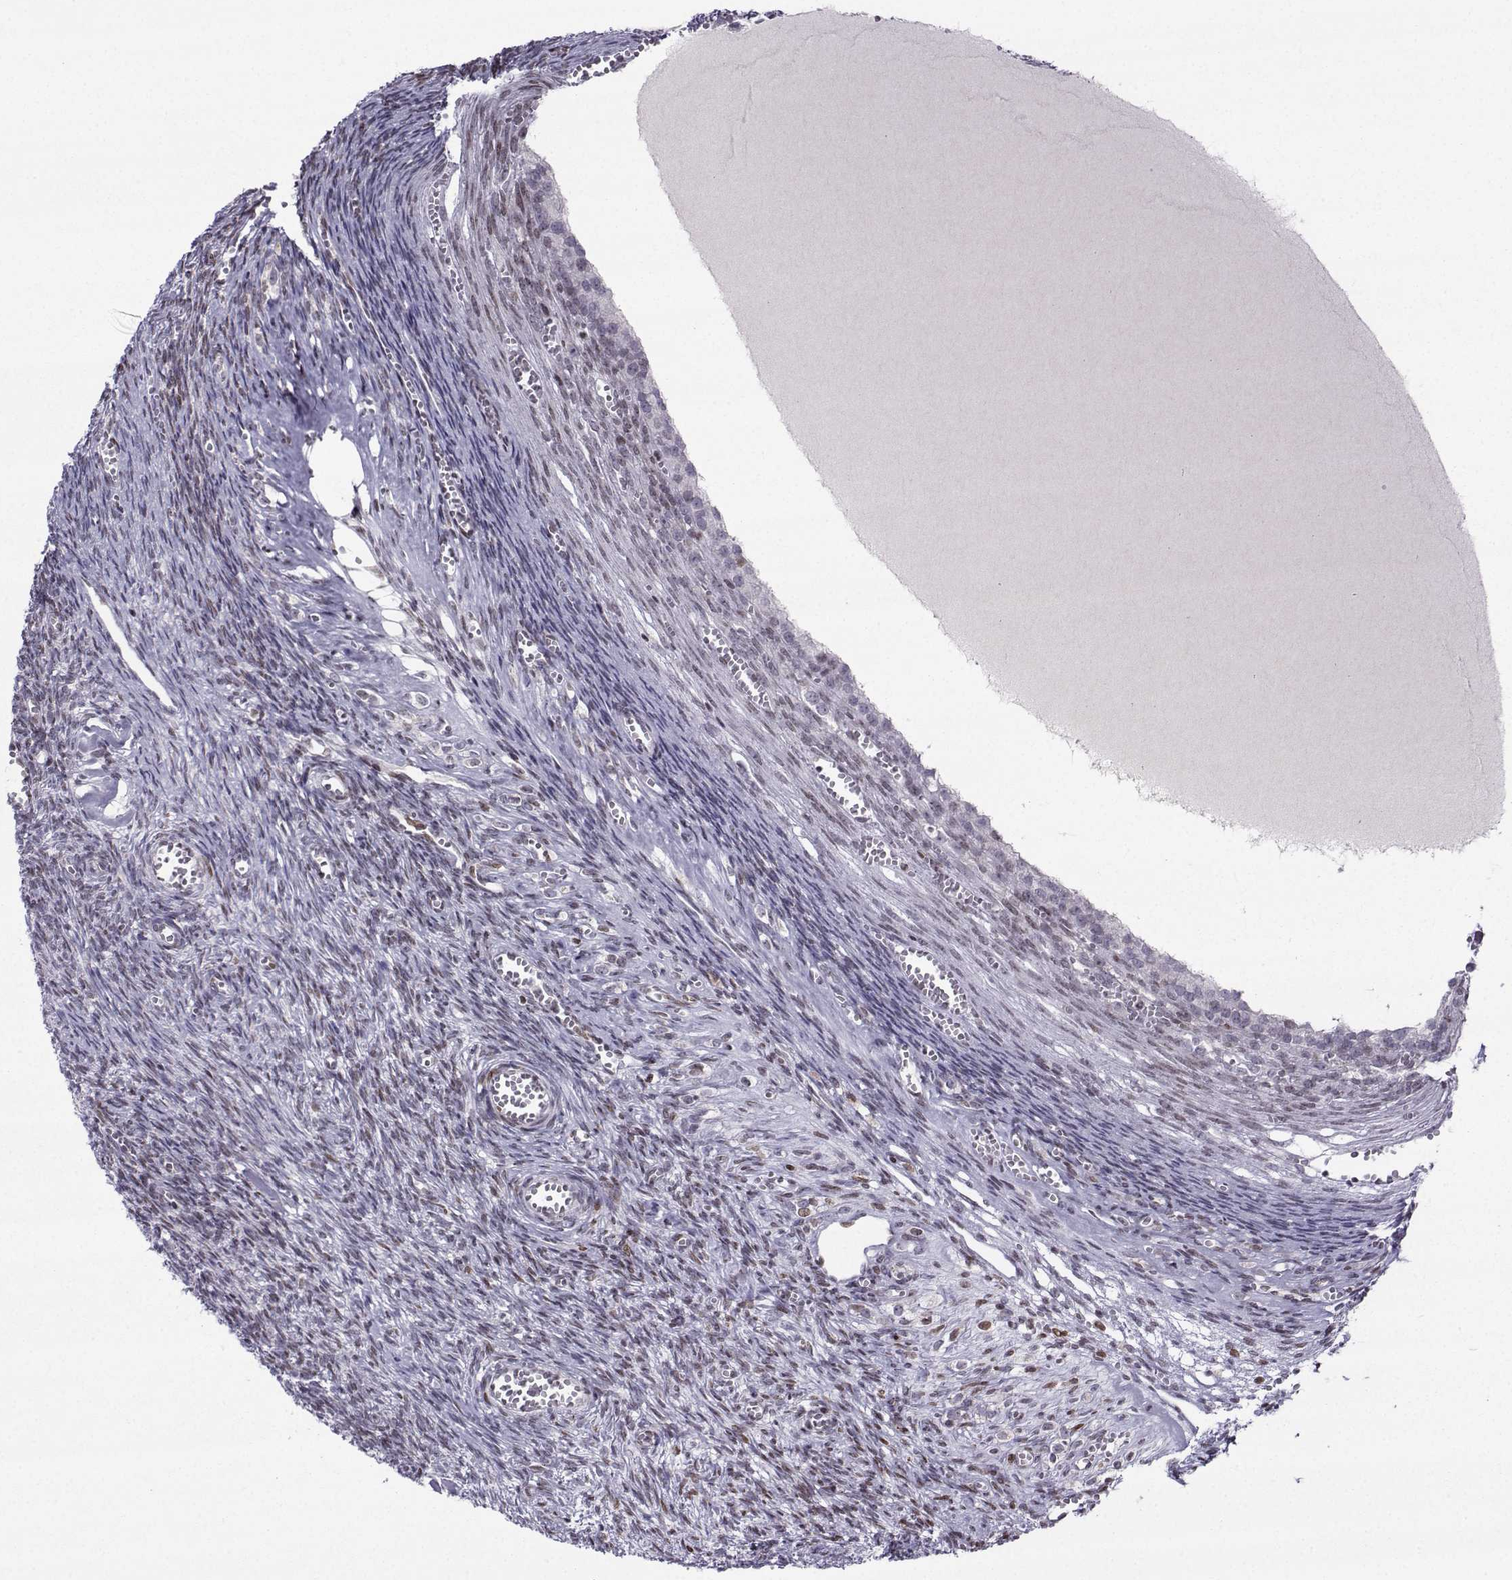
{"staining": {"intensity": "negative", "quantity": "none", "location": "none"}, "tissue": "ovary", "cell_type": "Follicle cells", "image_type": "normal", "snomed": [{"axis": "morphology", "description": "Normal tissue, NOS"}, {"axis": "topography", "description": "Ovary"}], "caption": "Immunohistochemistry histopathology image of benign ovary: ovary stained with DAB (3,3'-diaminobenzidine) exhibits no significant protein positivity in follicle cells. (DAB (3,3'-diaminobenzidine) immunohistochemistry visualized using brightfield microscopy, high magnification).", "gene": "ZNF19", "patient": {"sex": "female", "age": 43}}